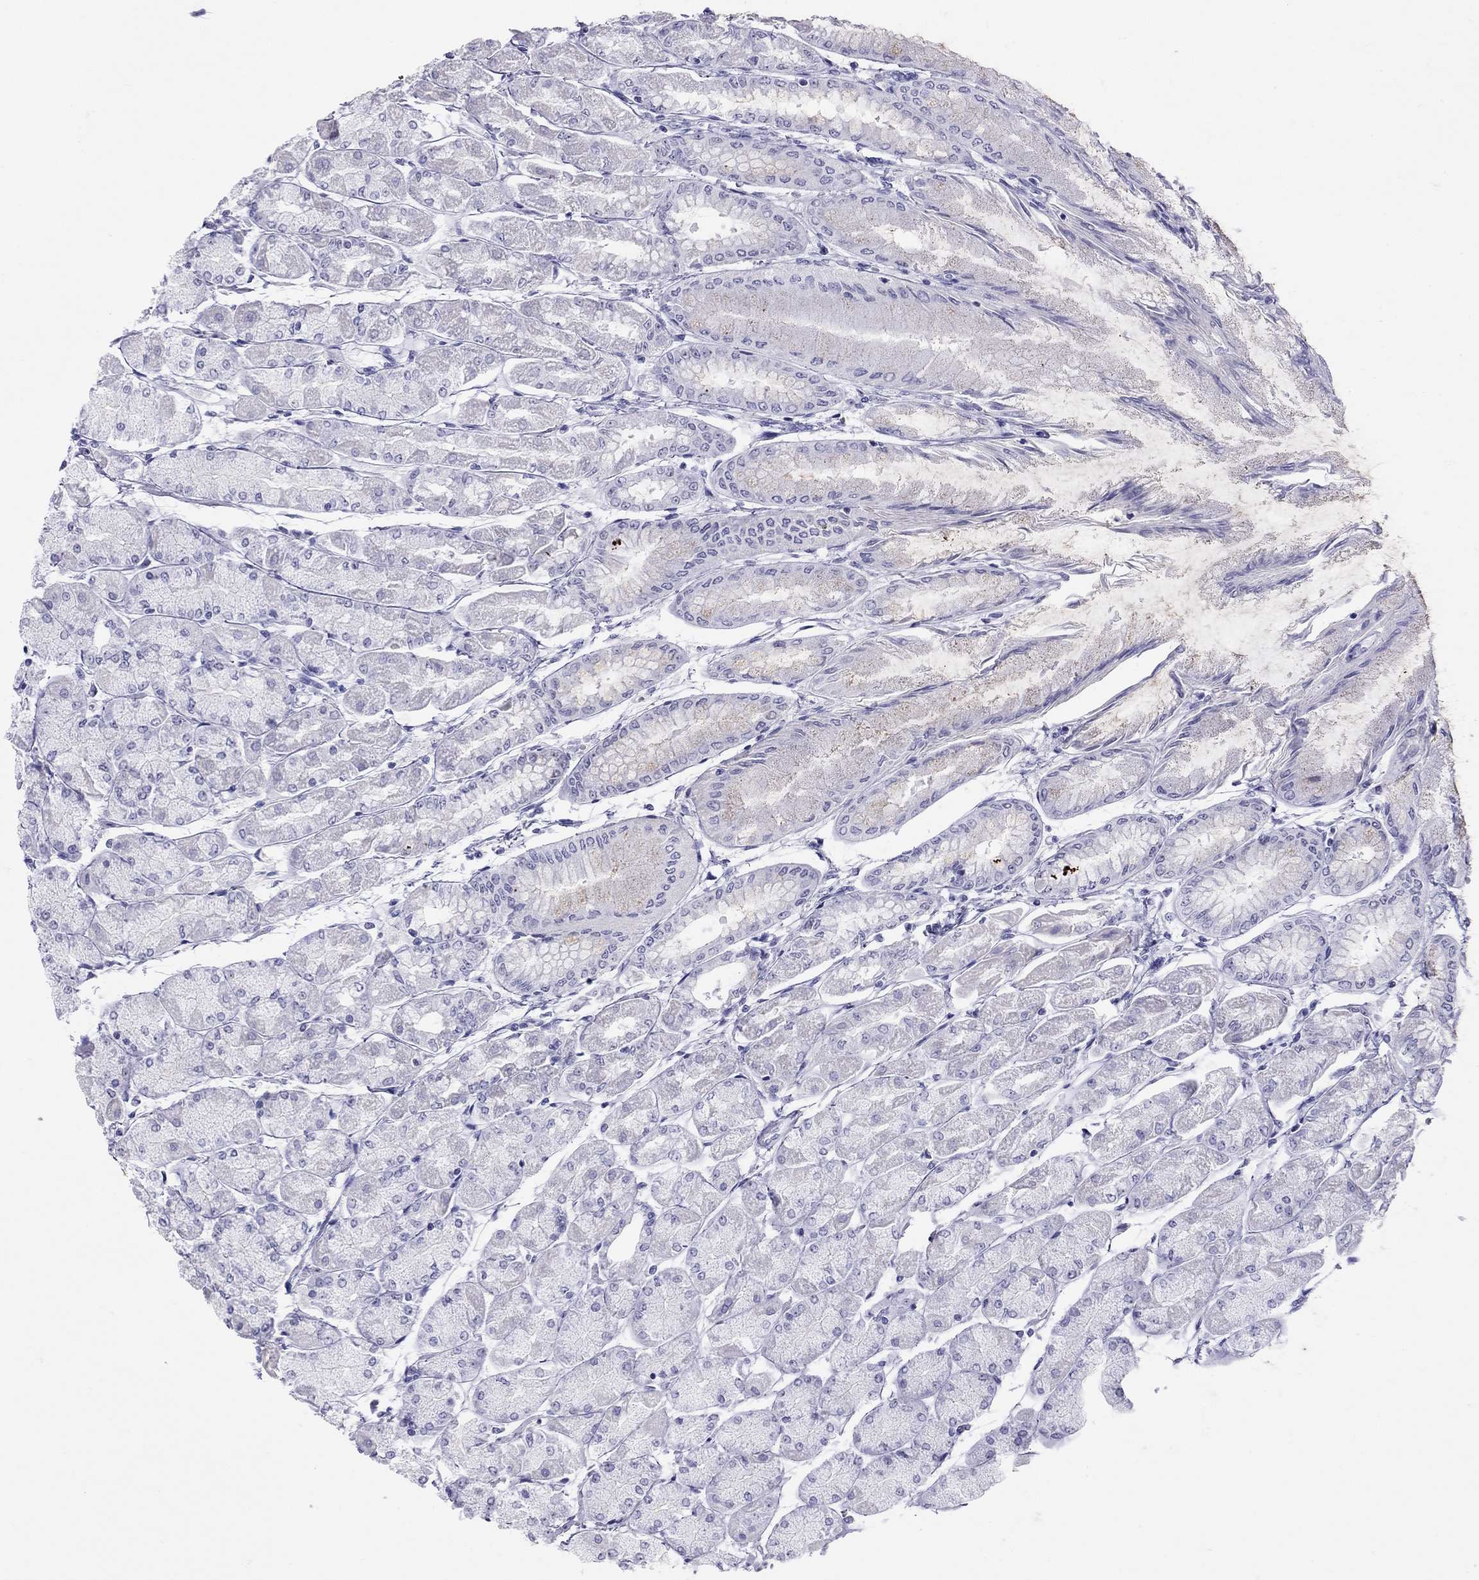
{"staining": {"intensity": "negative", "quantity": "none", "location": "none"}, "tissue": "stomach", "cell_type": "Glandular cells", "image_type": "normal", "snomed": [{"axis": "morphology", "description": "Normal tissue, NOS"}, {"axis": "topography", "description": "Stomach, upper"}], "caption": "Immunohistochemical staining of benign human stomach exhibits no significant positivity in glandular cells.", "gene": "LYAR", "patient": {"sex": "male", "age": 60}}